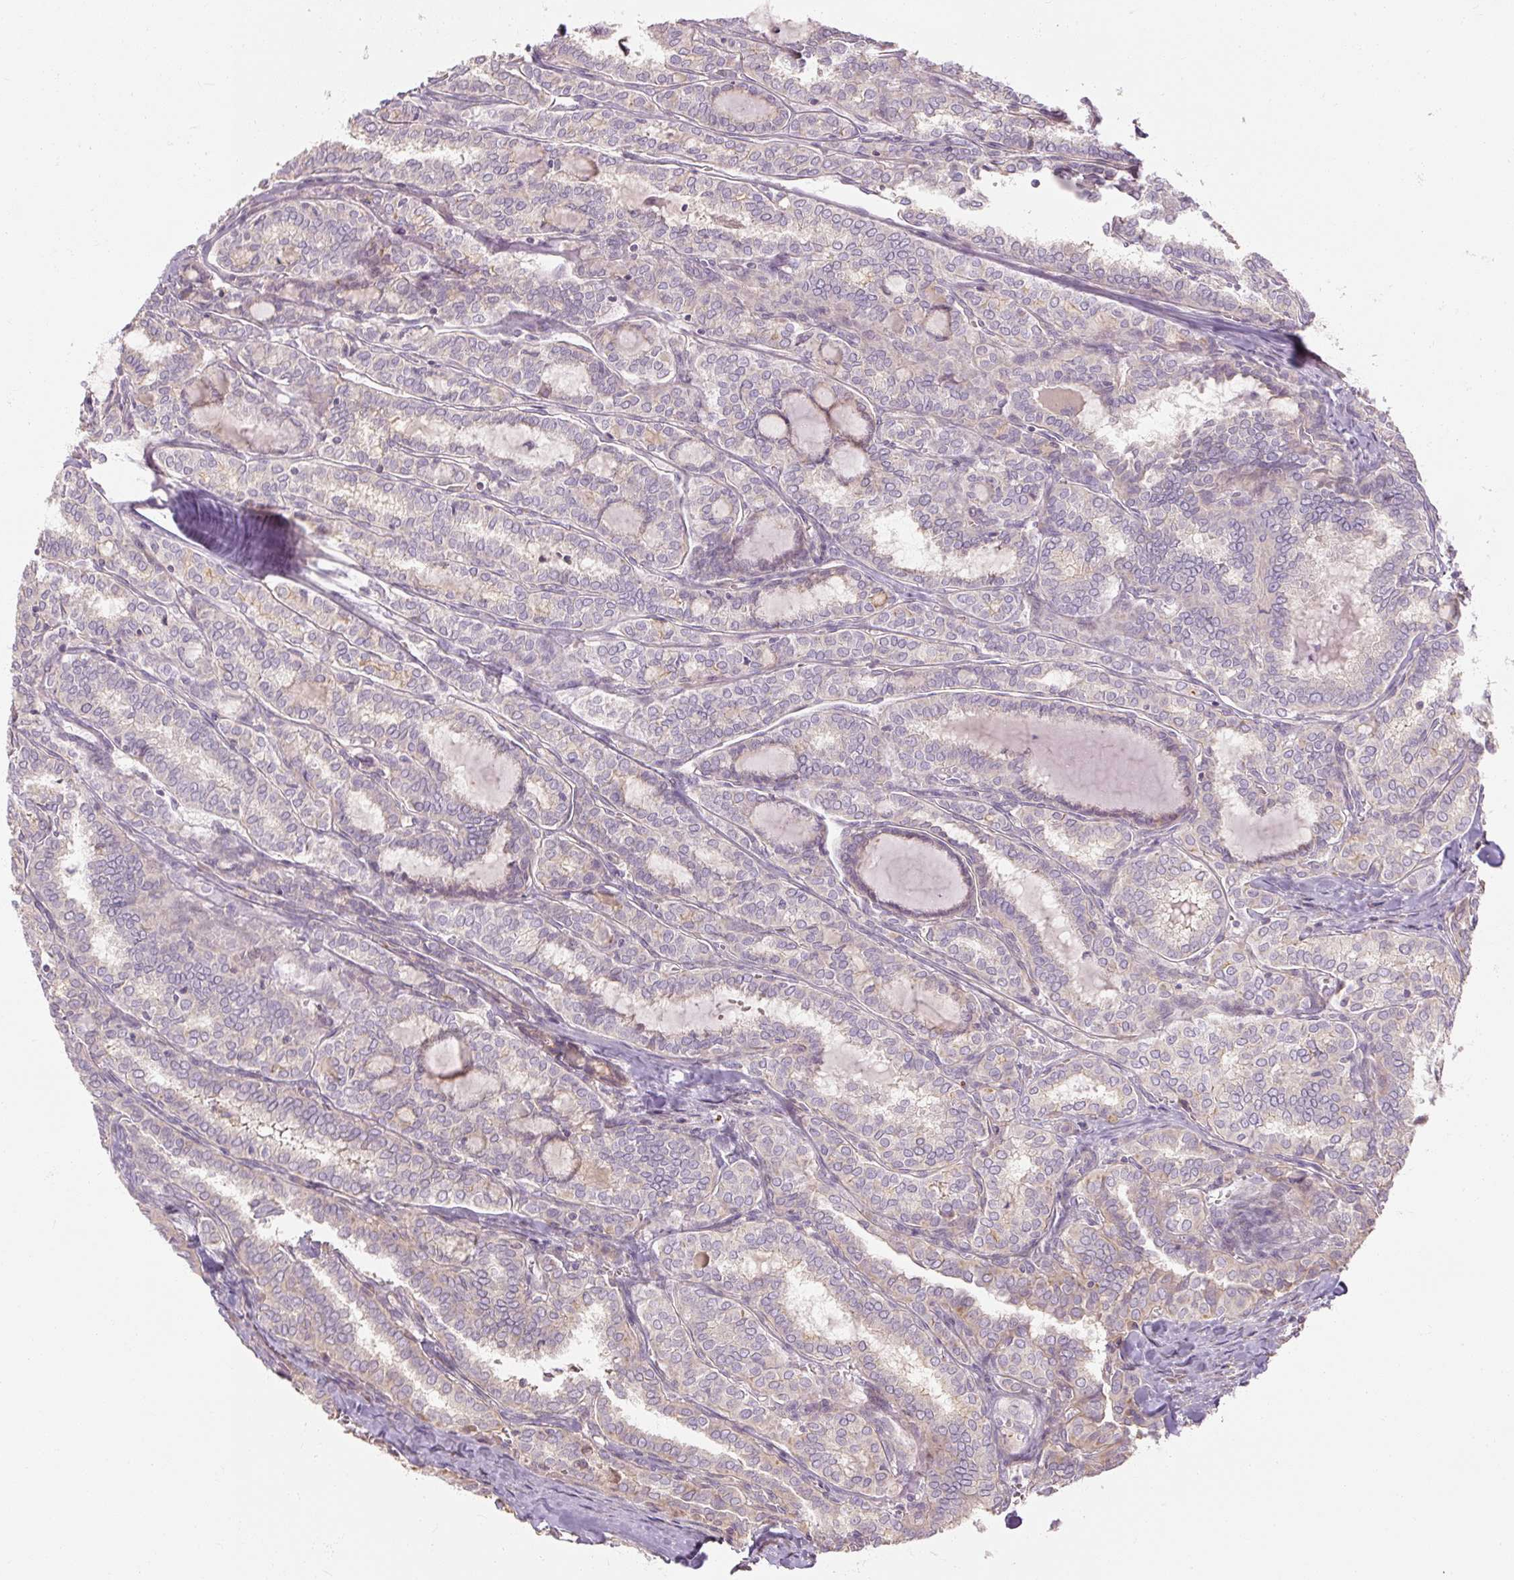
{"staining": {"intensity": "weak", "quantity": "<25%", "location": "cytoplasmic/membranous"}, "tissue": "thyroid cancer", "cell_type": "Tumor cells", "image_type": "cancer", "snomed": [{"axis": "morphology", "description": "Papillary adenocarcinoma, NOS"}, {"axis": "topography", "description": "Thyroid gland"}], "caption": "A high-resolution micrograph shows immunohistochemistry staining of thyroid cancer (papillary adenocarcinoma), which exhibits no significant expression in tumor cells.", "gene": "RB1CC1", "patient": {"sex": "female", "age": 30}}